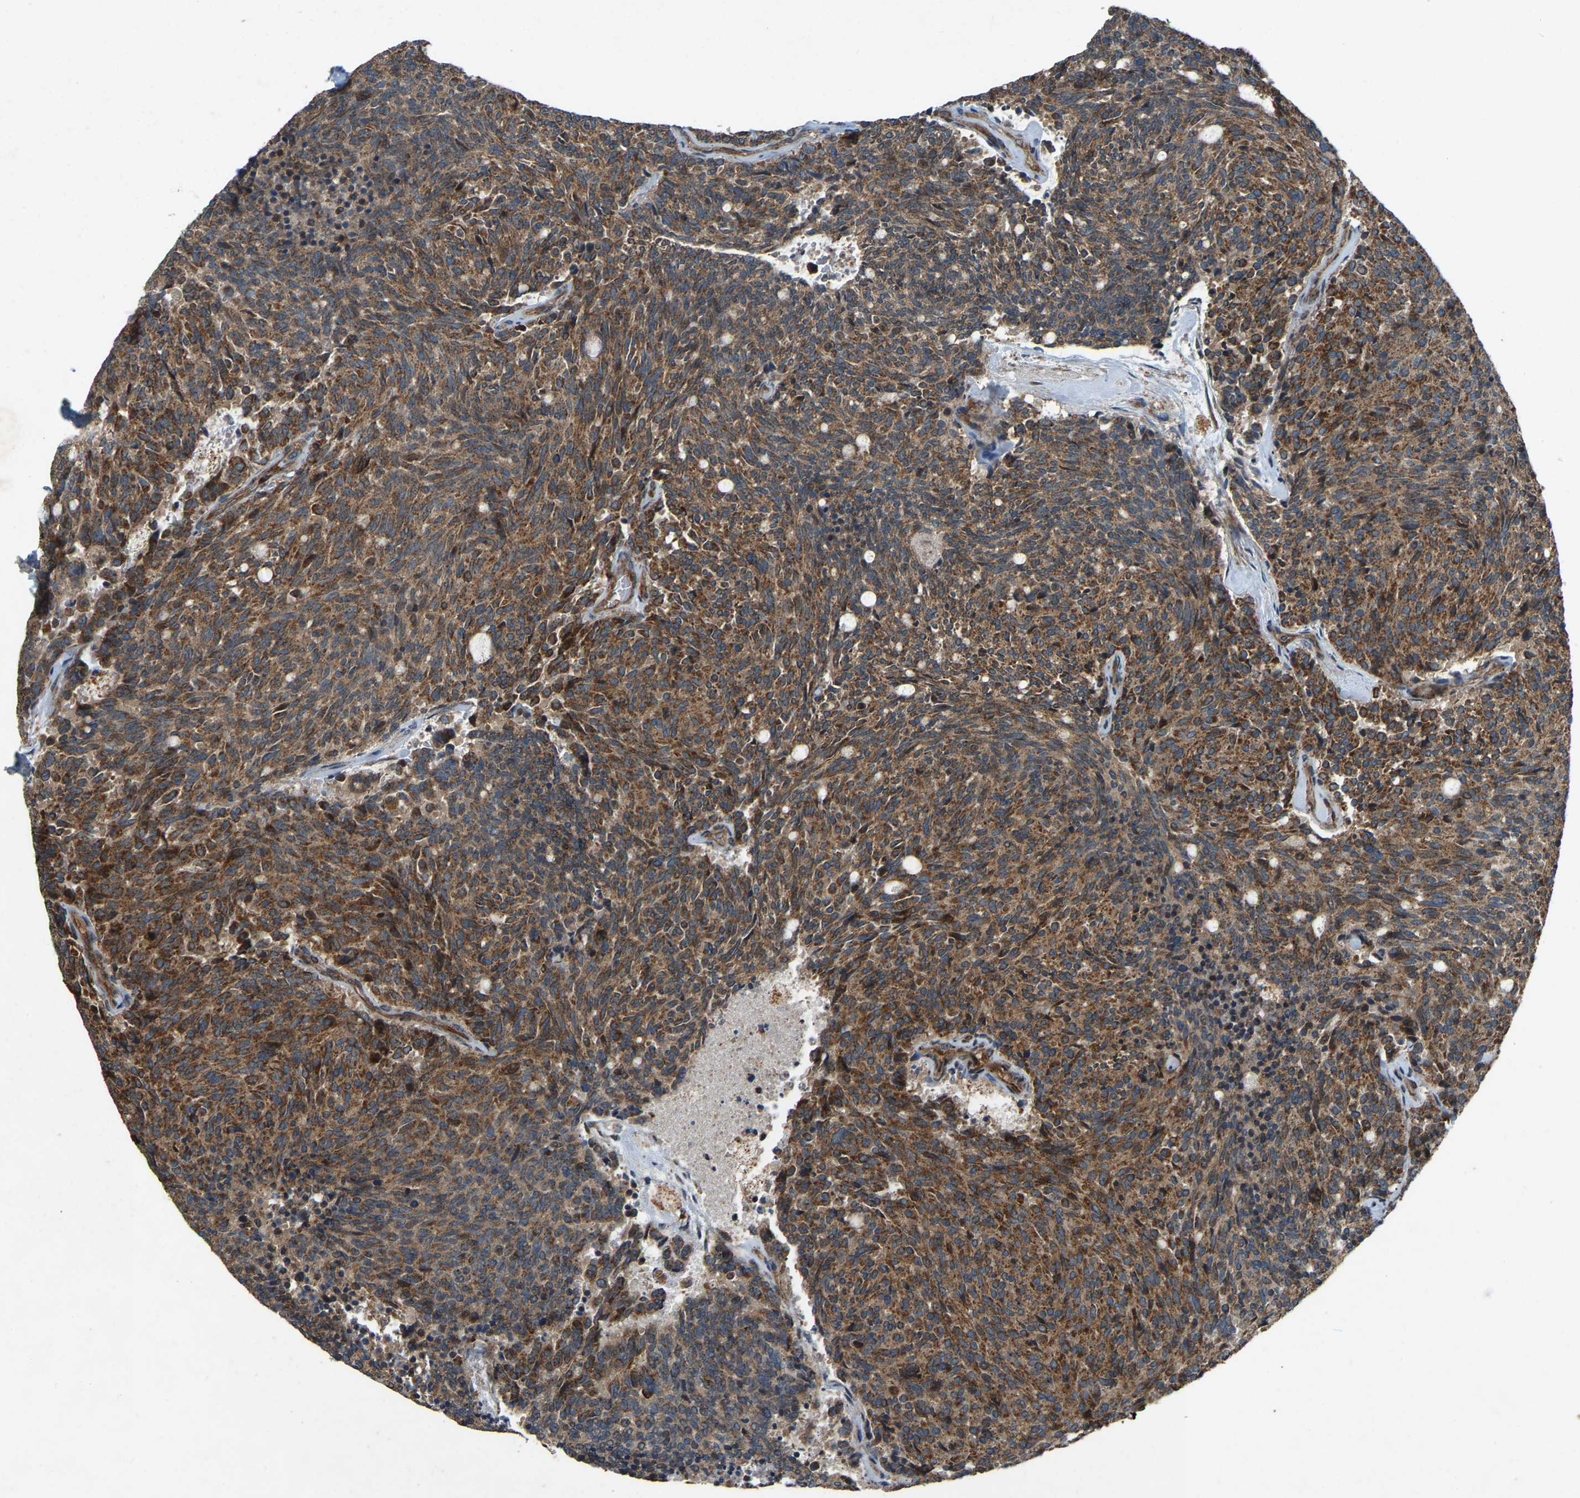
{"staining": {"intensity": "strong", "quantity": ">75%", "location": "cytoplasmic/membranous"}, "tissue": "carcinoid", "cell_type": "Tumor cells", "image_type": "cancer", "snomed": [{"axis": "morphology", "description": "Carcinoid, malignant, NOS"}, {"axis": "topography", "description": "Pancreas"}], "caption": "The image displays a brown stain indicating the presence of a protein in the cytoplasmic/membranous of tumor cells in carcinoid (malignant).", "gene": "SAMD9L", "patient": {"sex": "female", "age": 54}}